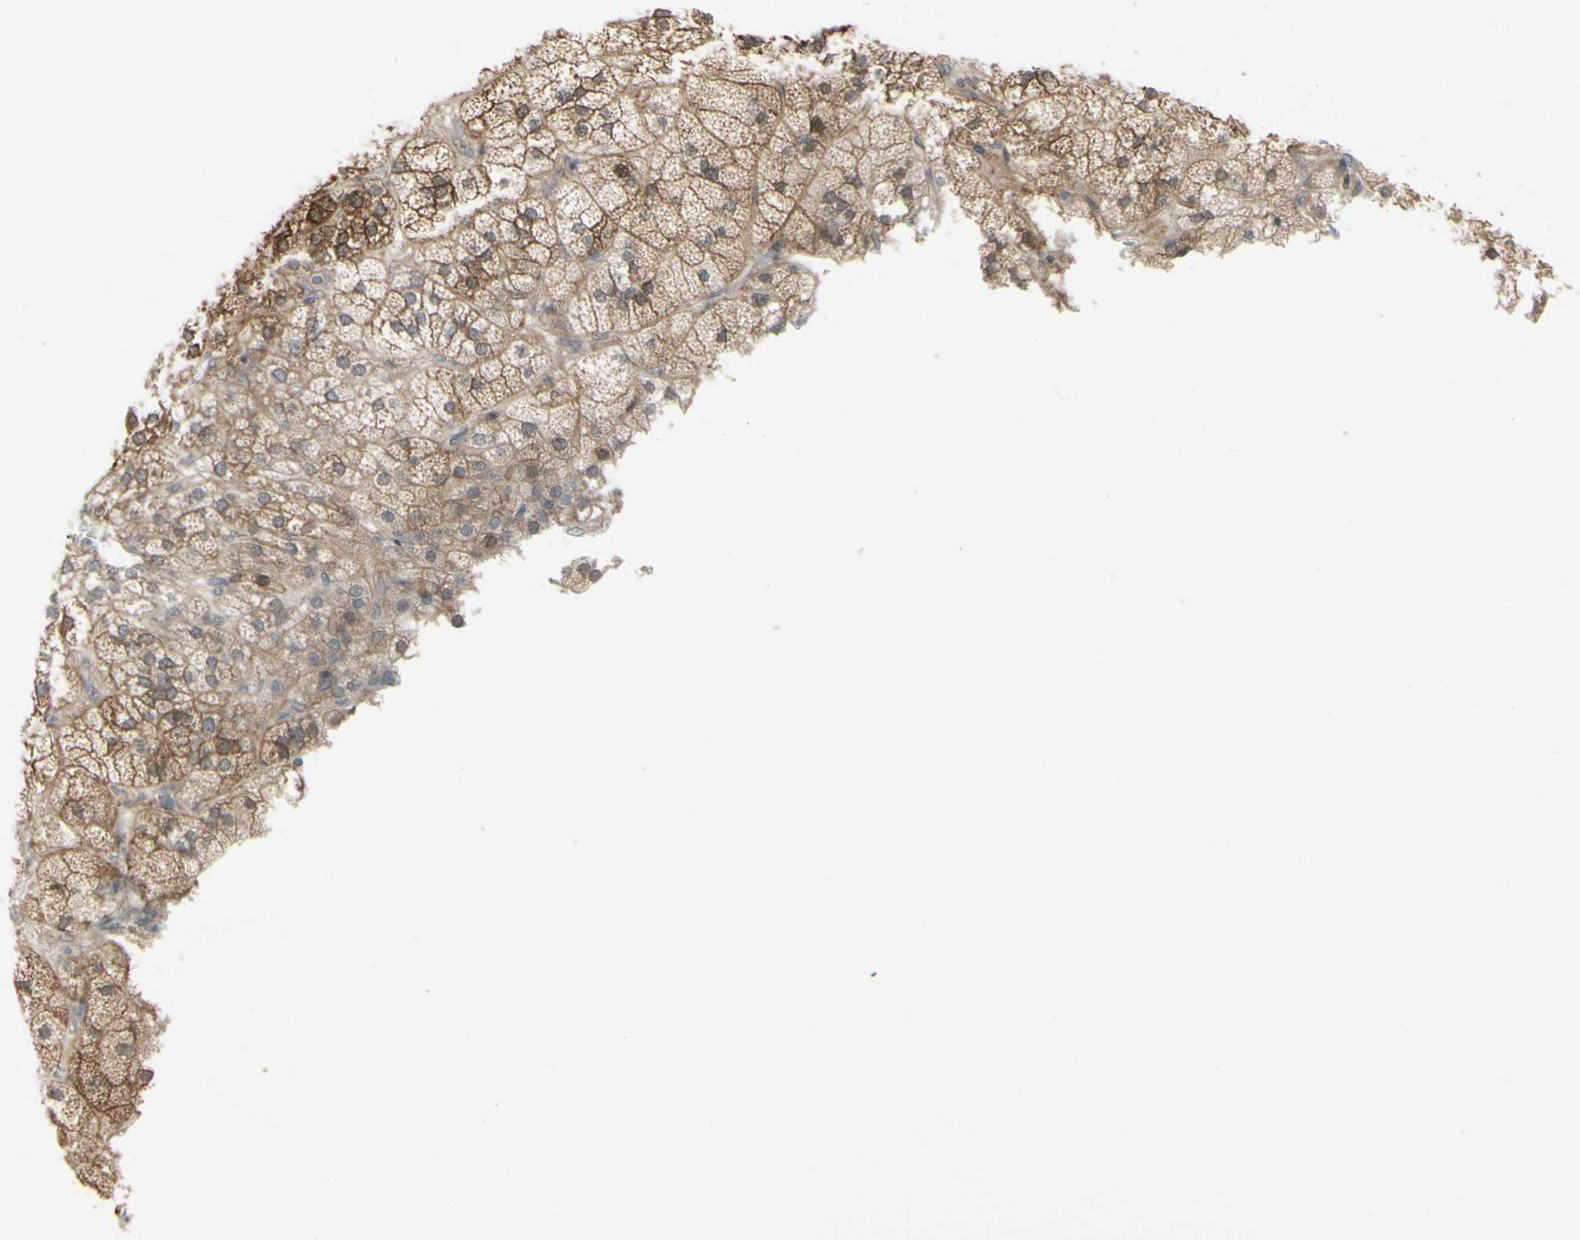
{"staining": {"intensity": "moderate", "quantity": ">75%", "location": "cytoplasmic/membranous"}, "tissue": "adrenal gland", "cell_type": "Glandular cells", "image_type": "normal", "snomed": [{"axis": "morphology", "description": "Normal tissue, NOS"}, {"axis": "topography", "description": "Adrenal gland"}], "caption": "Brown immunohistochemical staining in unremarkable adrenal gland exhibits moderate cytoplasmic/membranous expression in approximately >75% of glandular cells. (Brightfield microscopy of DAB IHC at high magnification).", "gene": "IGFBP6", "patient": {"sex": "female", "age": 60}}